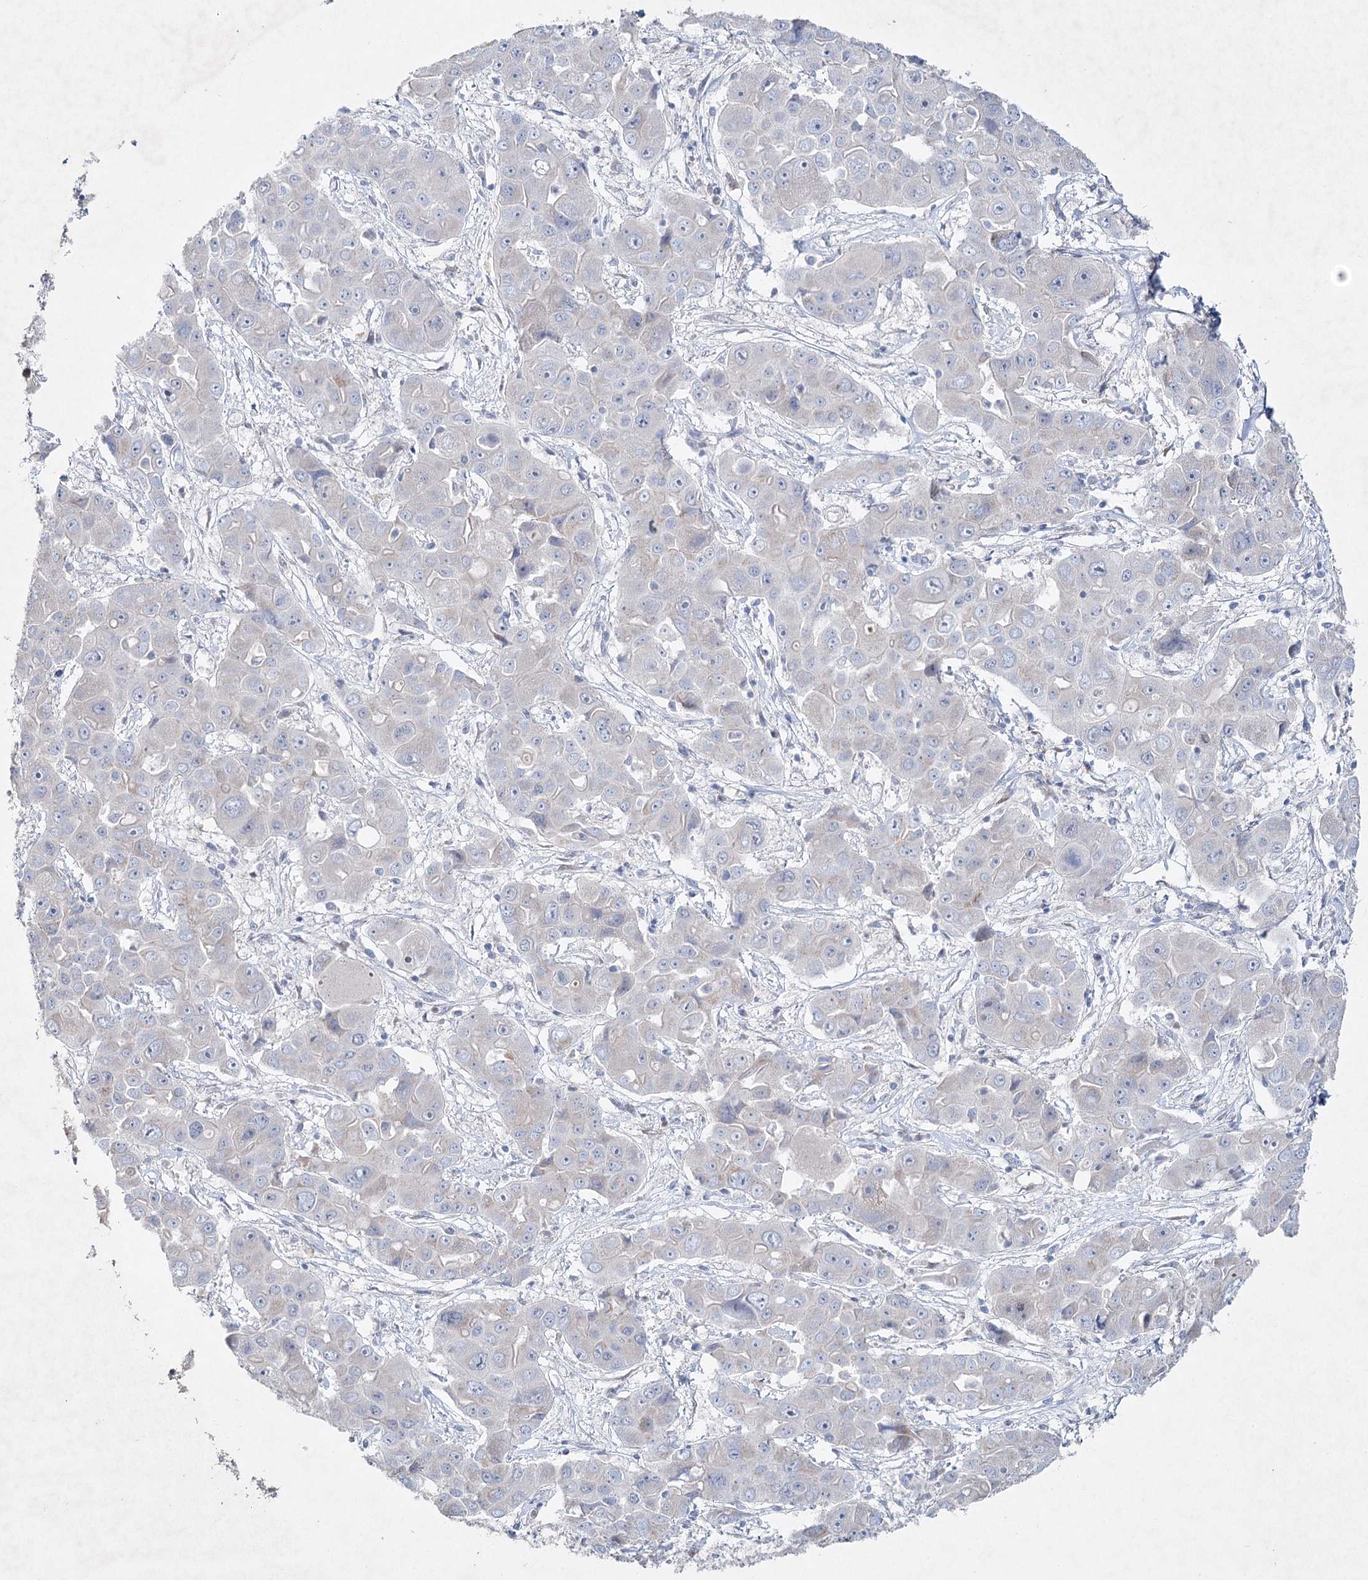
{"staining": {"intensity": "negative", "quantity": "none", "location": "none"}, "tissue": "liver cancer", "cell_type": "Tumor cells", "image_type": "cancer", "snomed": [{"axis": "morphology", "description": "Cholangiocarcinoma"}, {"axis": "topography", "description": "Liver"}], "caption": "High power microscopy image of an IHC photomicrograph of liver cancer, revealing no significant staining in tumor cells. (DAB immunohistochemistry (IHC) with hematoxylin counter stain).", "gene": "RFX6", "patient": {"sex": "male", "age": 67}}